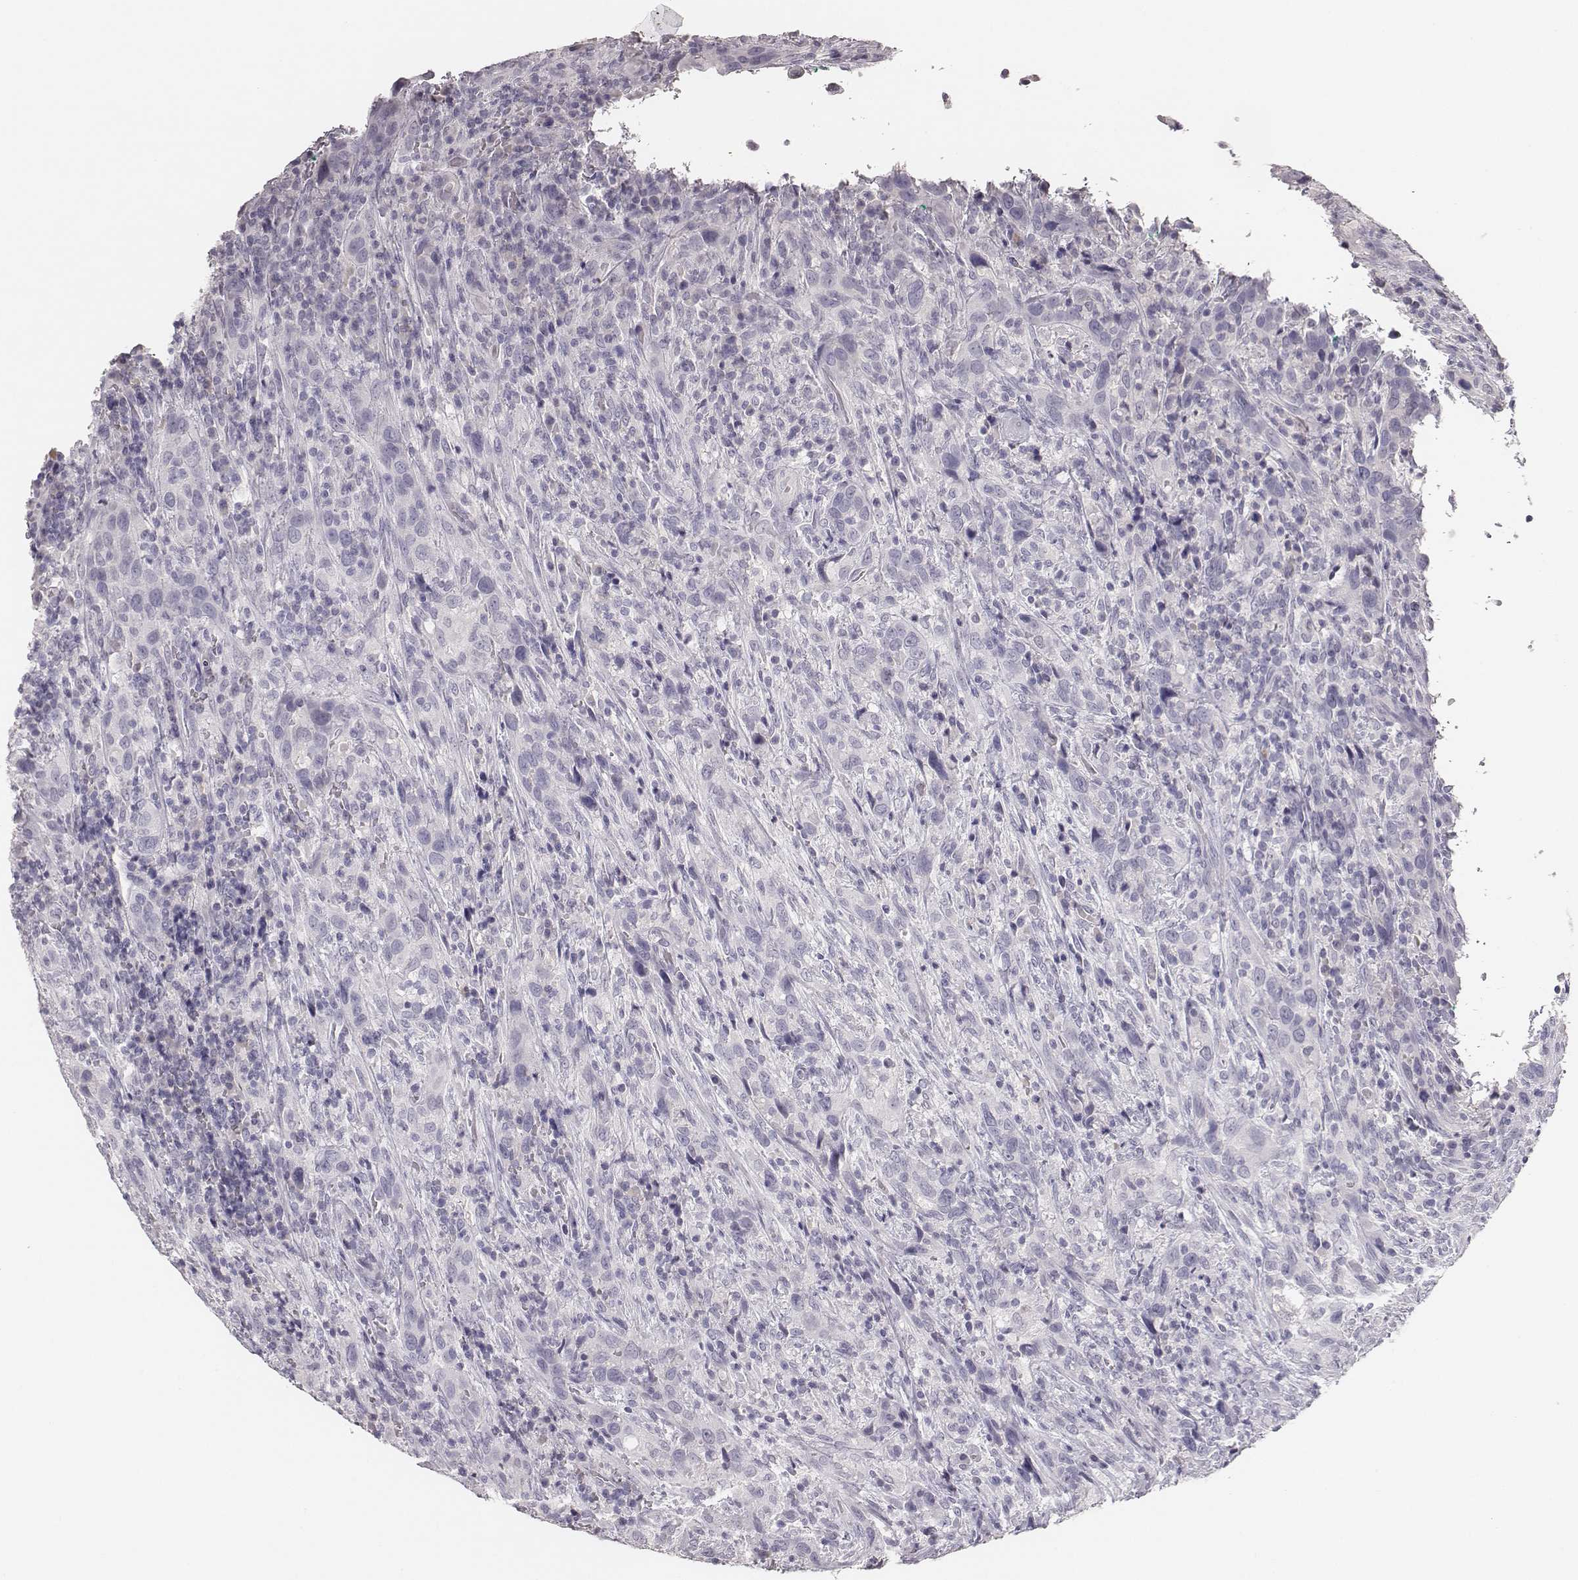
{"staining": {"intensity": "negative", "quantity": "none", "location": "none"}, "tissue": "urothelial cancer", "cell_type": "Tumor cells", "image_type": "cancer", "snomed": [{"axis": "morphology", "description": "Urothelial carcinoma, NOS"}, {"axis": "morphology", "description": "Urothelial carcinoma, High grade"}, {"axis": "topography", "description": "Urinary bladder"}], "caption": "An immunohistochemistry histopathology image of urothelial cancer is shown. There is no staining in tumor cells of urothelial cancer.", "gene": "MYH6", "patient": {"sex": "female", "age": 64}}